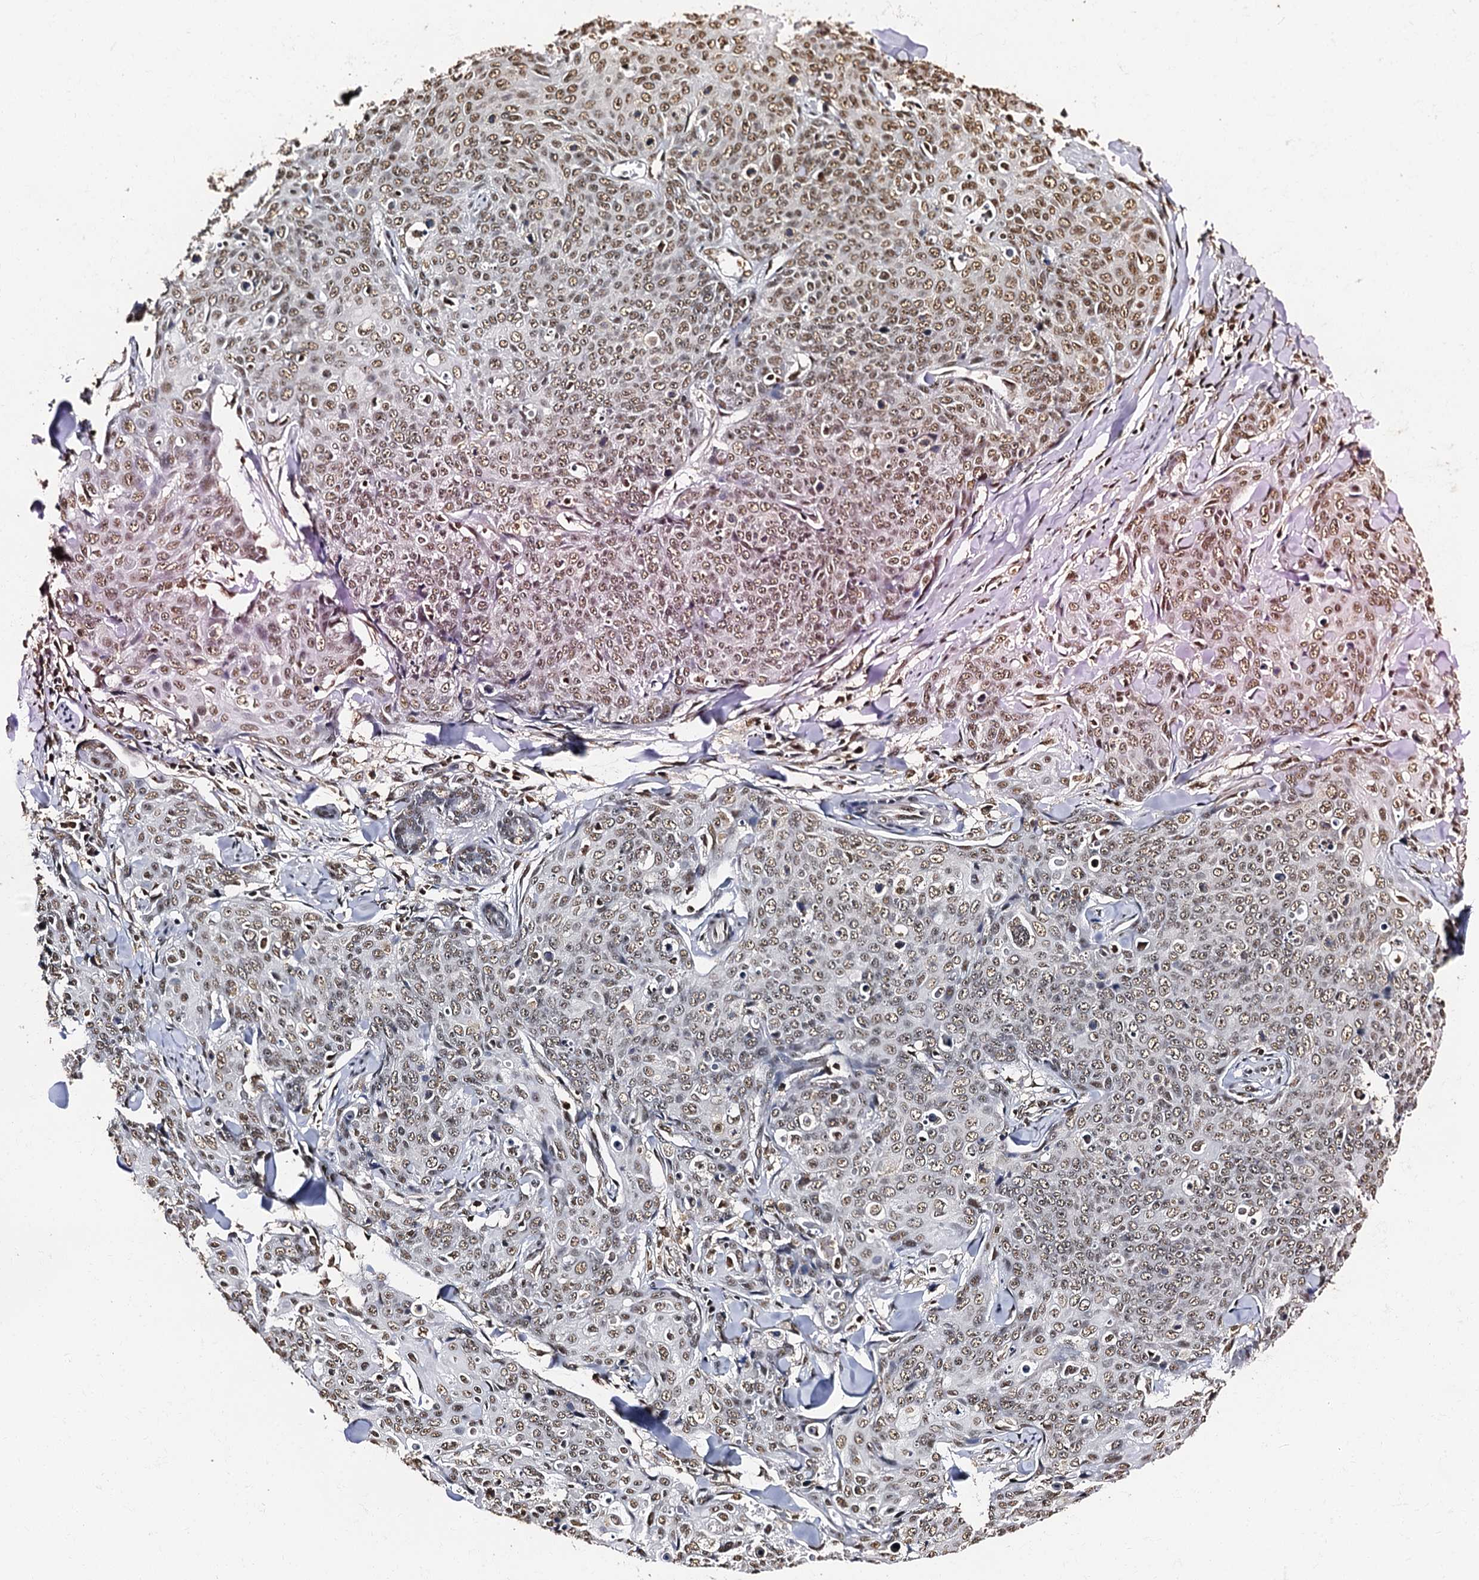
{"staining": {"intensity": "moderate", "quantity": ">75%", "location": "nuclear"}, "tissue": "skin cancer", "cell_type": "Tumor cells", "image_type": "cancer", "snomed": [{"axis": "morphology", "description": "Squamous cell carcinoma, NOS"}, {"axis": "topography", "description": "Skin"}, {"axis": "topography", "description": "Vulva"}], "caption": "This is a photomicrograph of immunohistochemistry staining of squamous cell carcinoma (skin), which shows moderate staining in the nuclear of tumor cells.", "gene": "SNRPD2", "patient": {"sex": "female", "age": 85}}